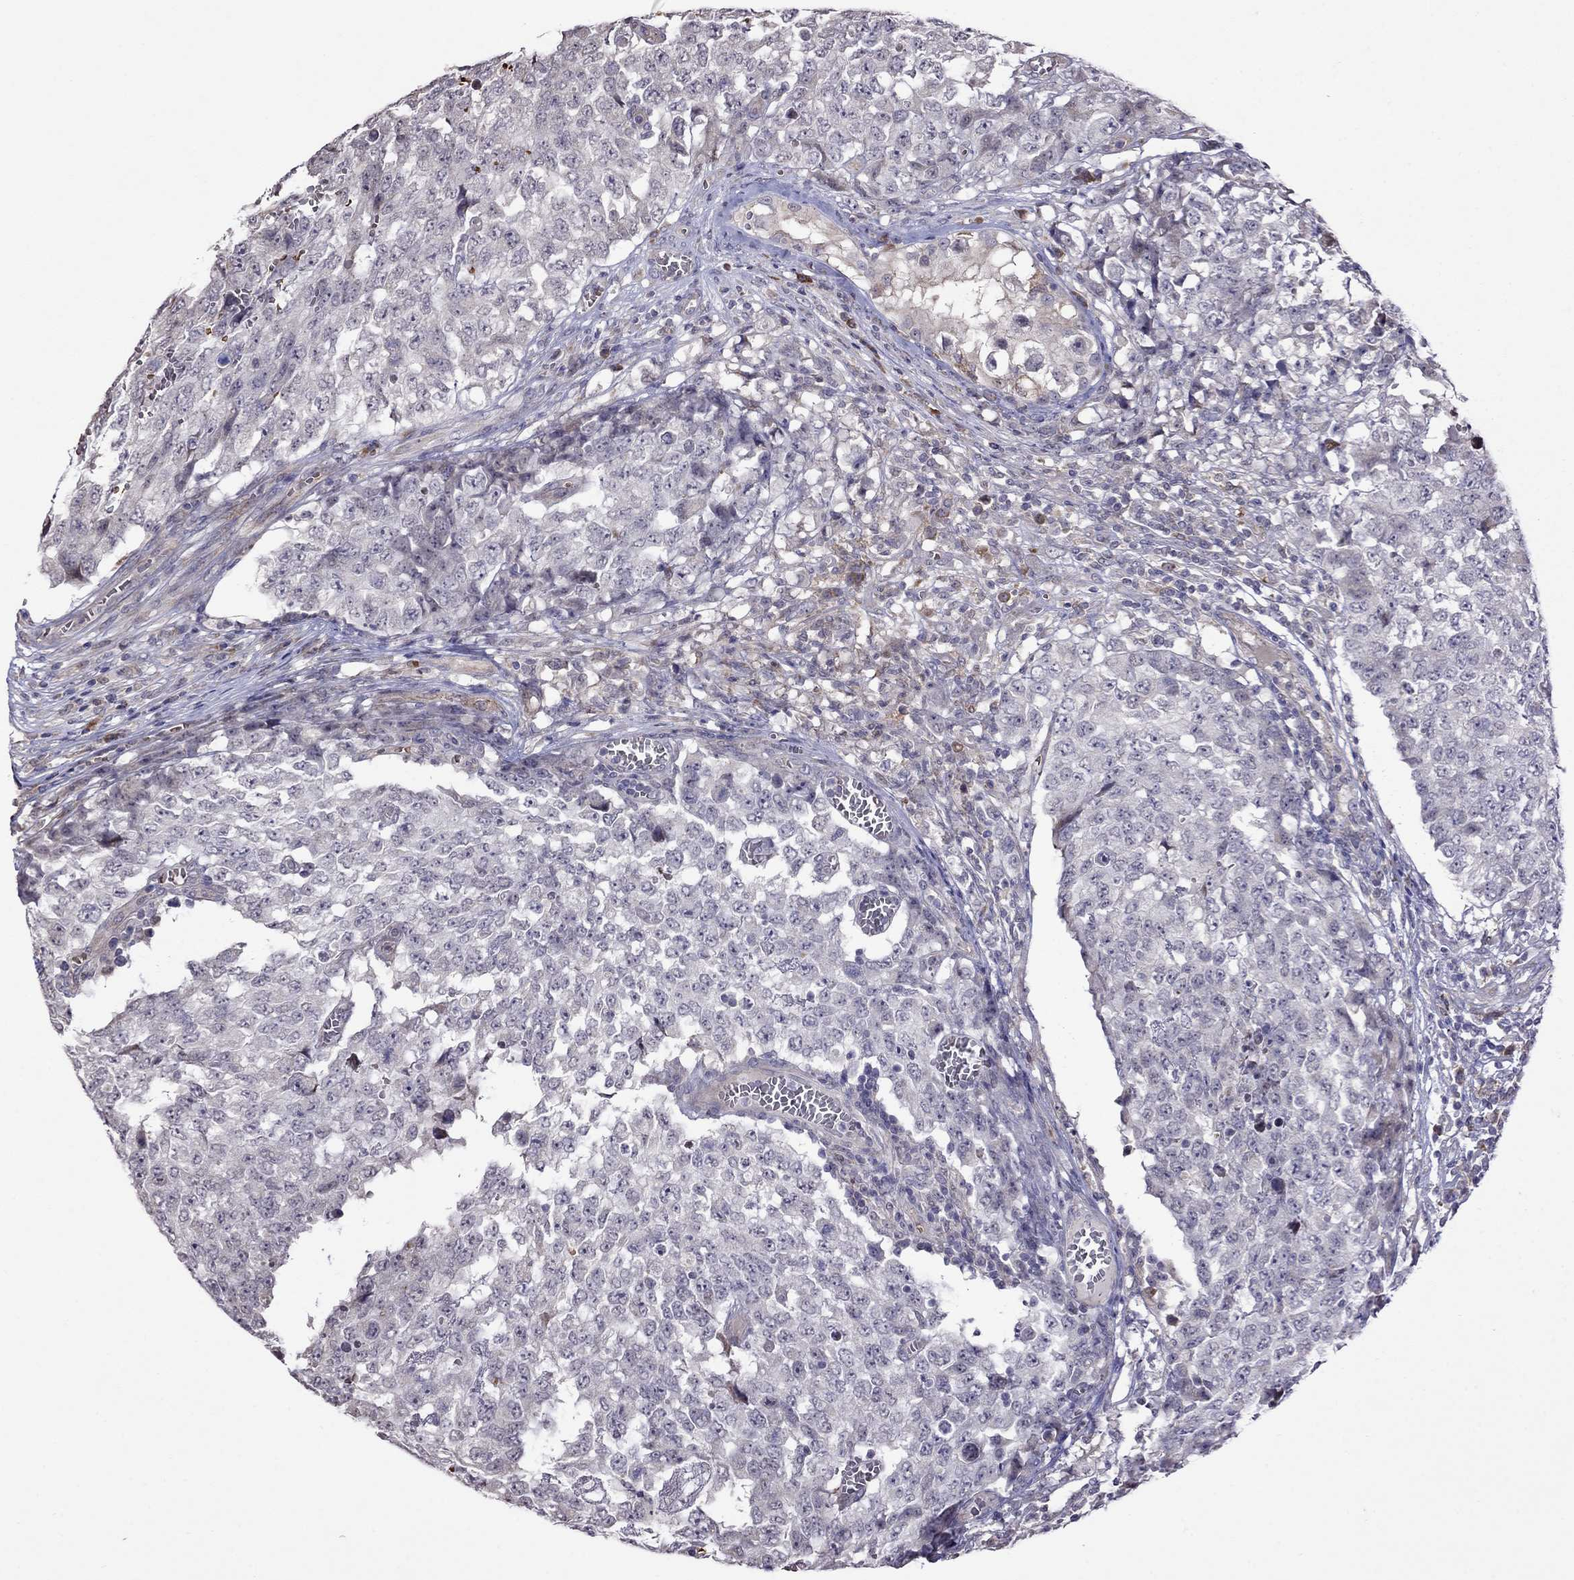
{"staining": {"intensity": "negative", "quantity": "none", "location": "none"}, "tissue": "testis cancer", "cell_type": "Tumor cells", "image_type": "cancer", "snomed": [{"axis": "morphology", "description": "Carcinoma, Embryonal, NOS"}, {"axis": "topography", "description": "Testis"}], "caption": "Image shows no protein expression in tumor cells of embryonal carcinoma (testis) tissue.", "gene": "ADAM28", "patient": {"sex": "male", "age": 23}}